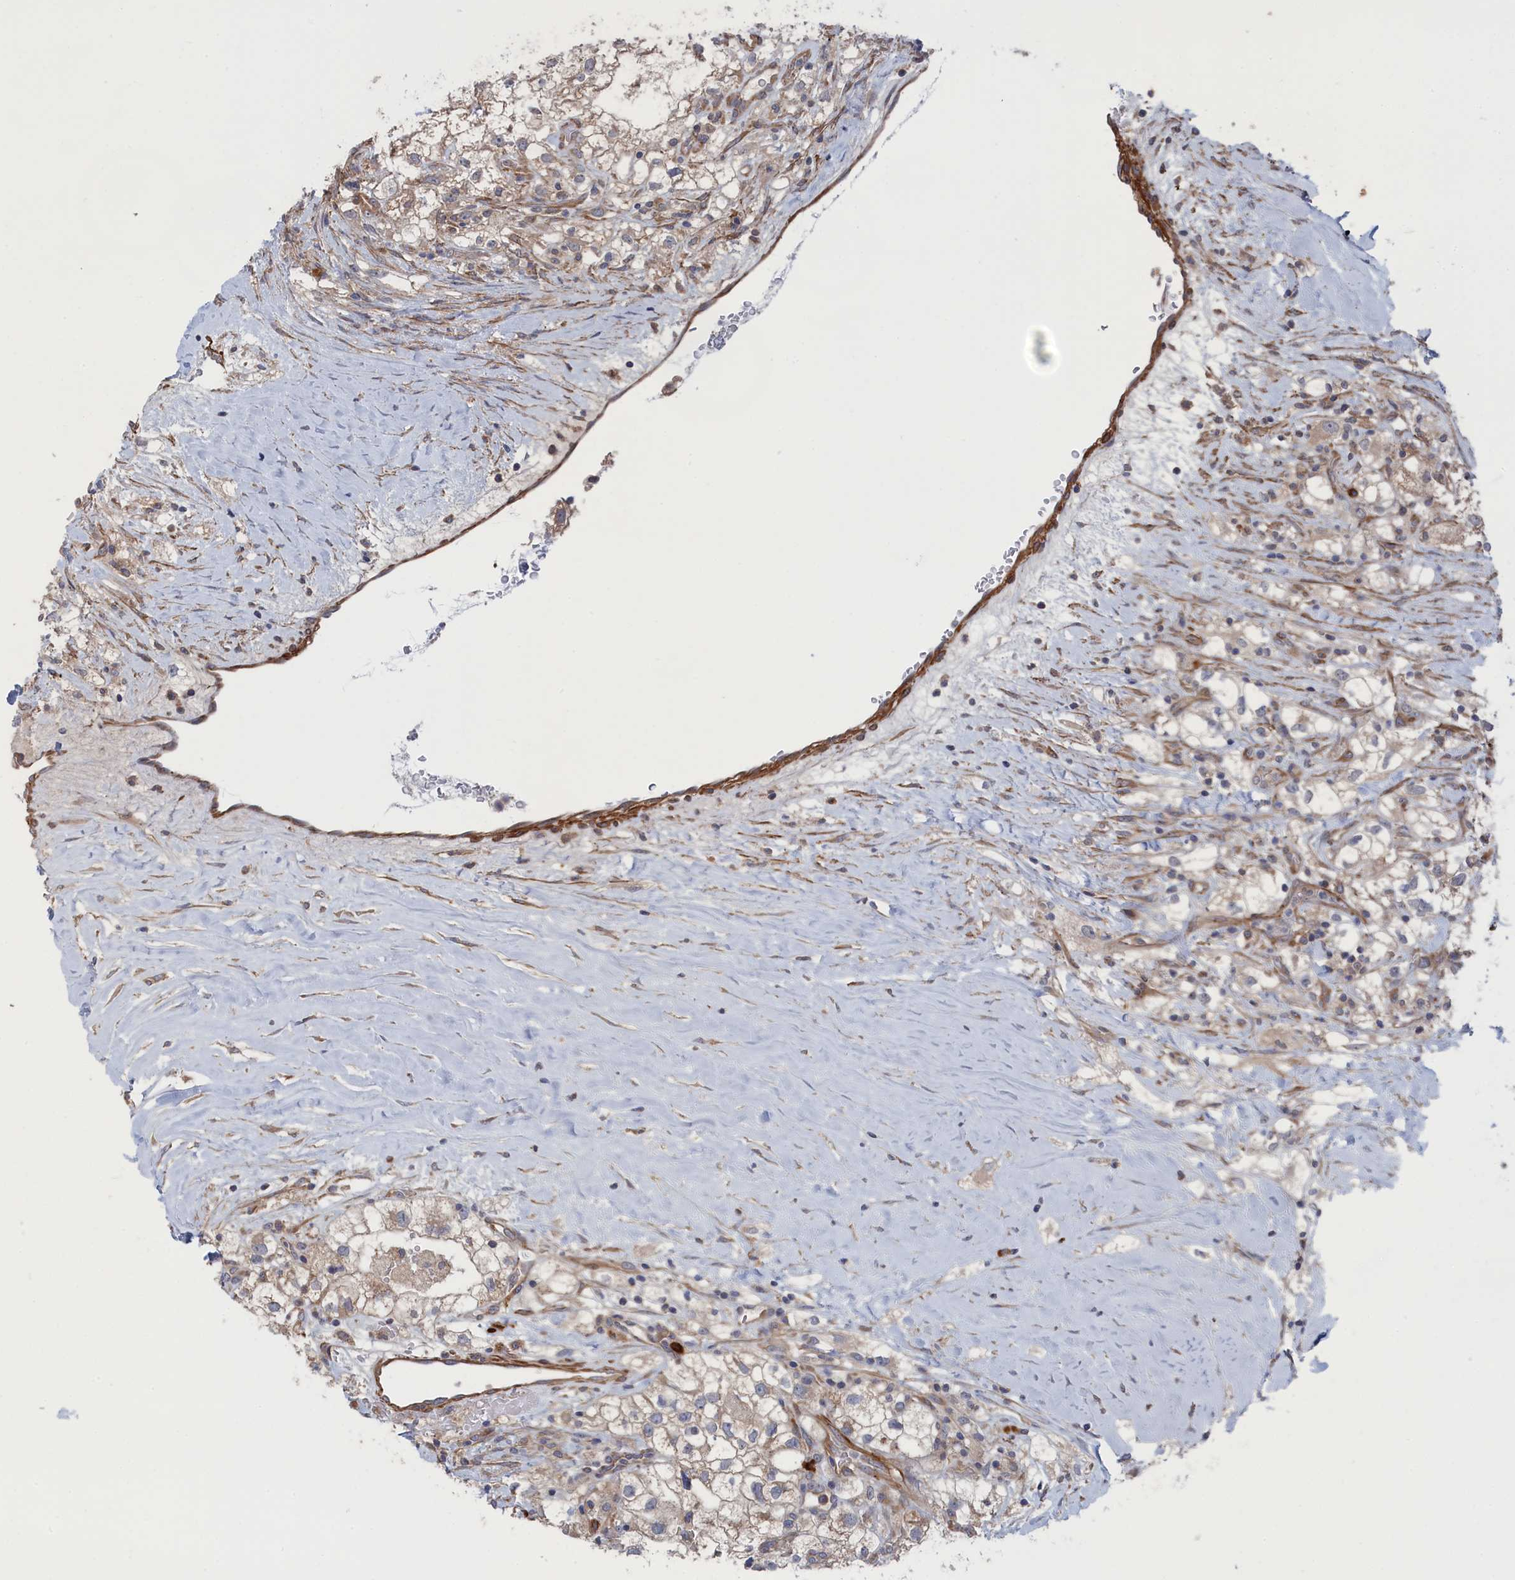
{"staining": {"intensity": "weak", "quantity": ">75%", "location": "cytoplasmic/membranous"}, "tissue": "renal cancer", "cell_type": "Tumor cells", "image_type": "cancer", "snomed": [{"axis": "morphology", "description": "Adenocarcinoma, NOS"}, {"axis": "topography", "description": "Kidney"}], "caption": "Tumor cells display weak cytoplasmic/membranous expression in about >75% of cells in renal cancer. (DAB IHC, brown staining for protein, blue staining for nuclei).", "gene": "FILIP1L", "patient": {"sex": "male", "age": 59}}